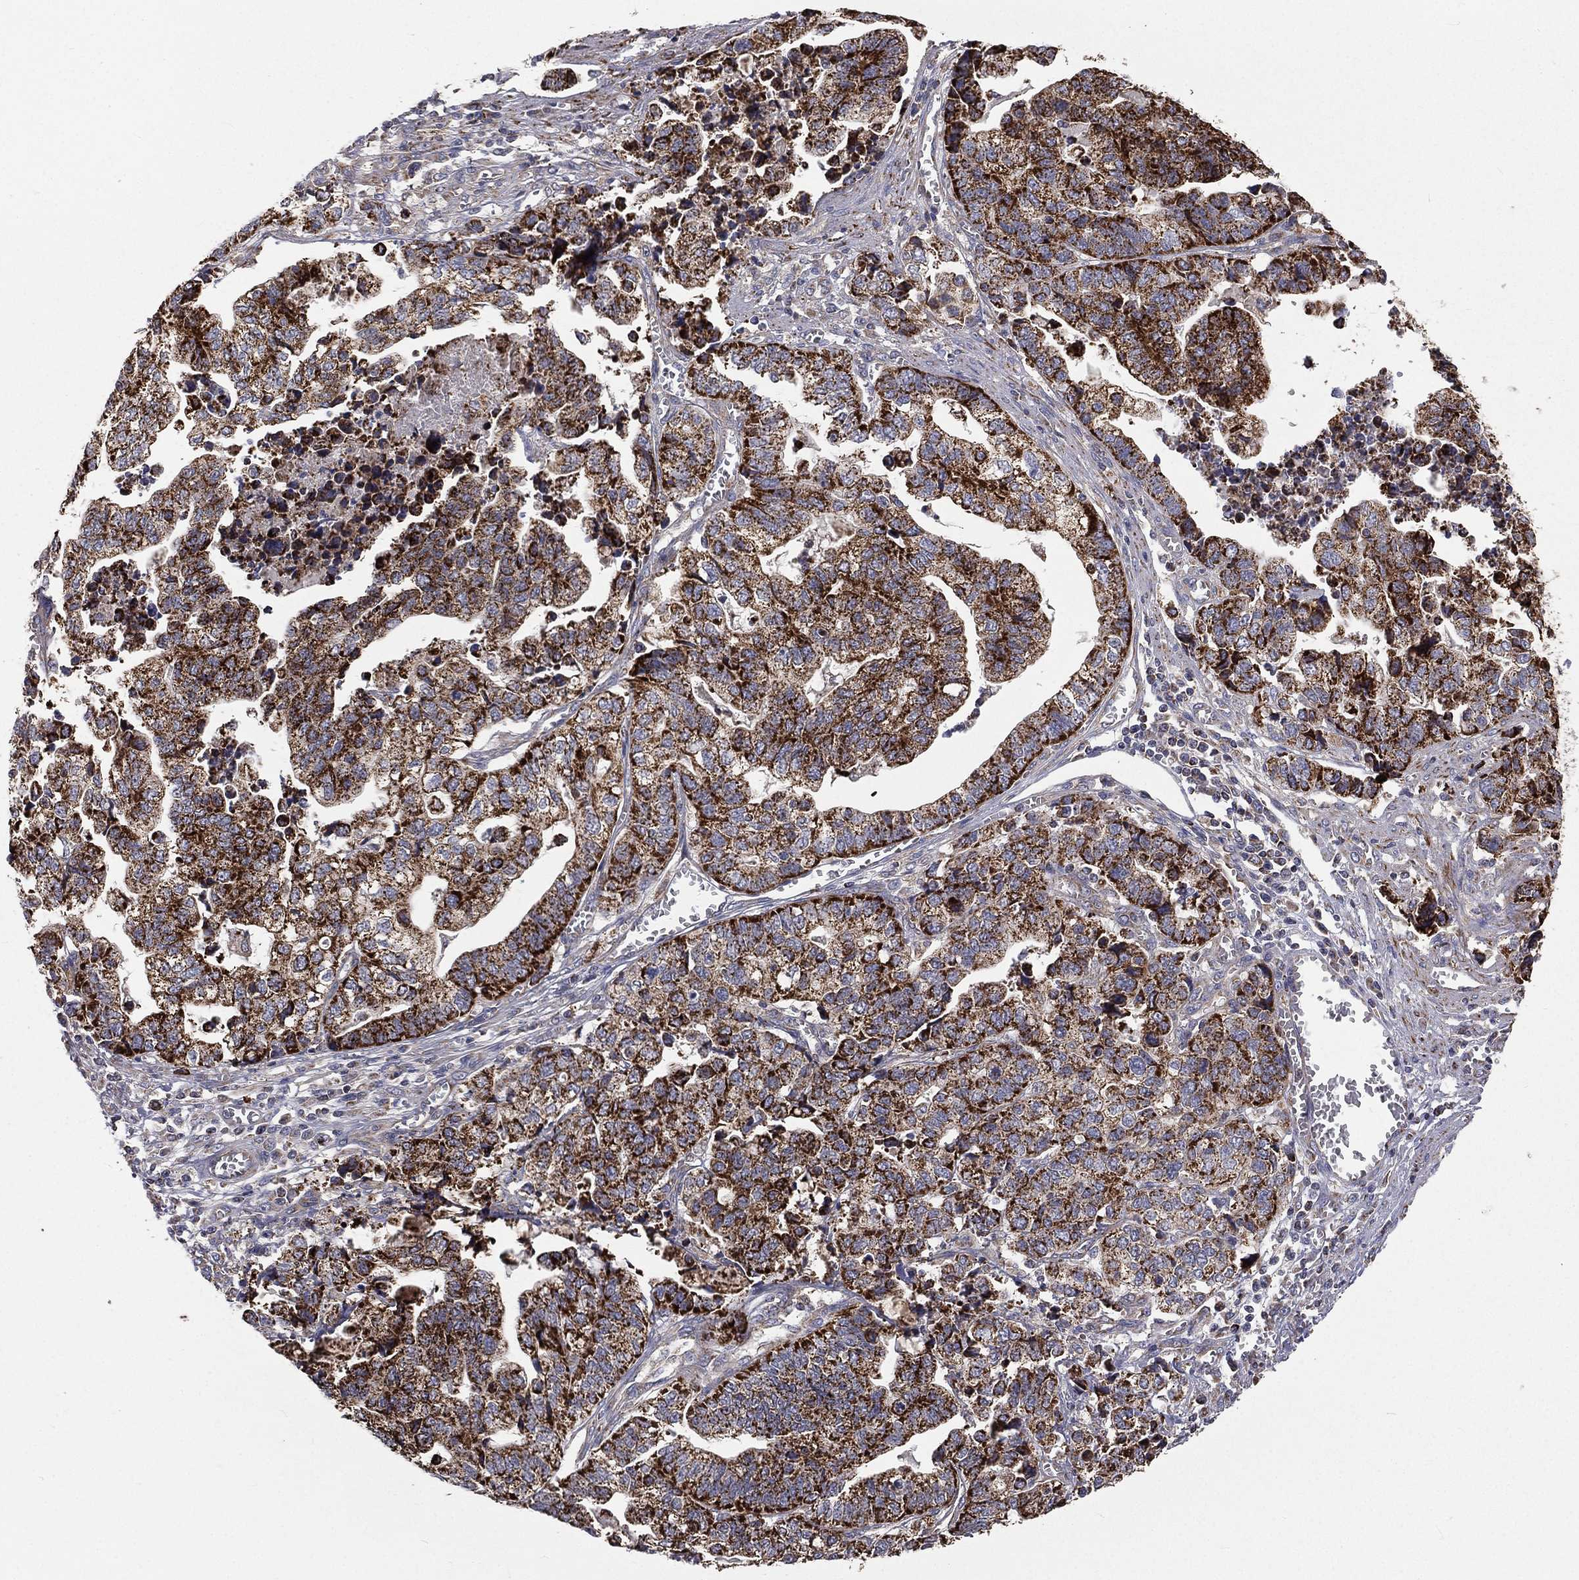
{"staining": {"intensity": "strong", "quantity": ">75%", "location": "cytoplasmic/membranous"}, "tissue": "stomach cancer", "cell_type": "Tumor cells", "image_type": "cancer", "snomed": [{"axis": "morphology", "description": "Adenocarcinoma, NOS"}, {"axis": "topography", "description": "Stomach, upper"}], "caption": "Protein expression analysis of human adenocarcinoma (stomach) reveals strong cytoplasmic/membranous expression in approximately >75% of tumor cells. (Brightfield microscopy of DAB IHC at high magnification).", "gene": "HADH", "patient": {"sex": "female", "age": 67}}